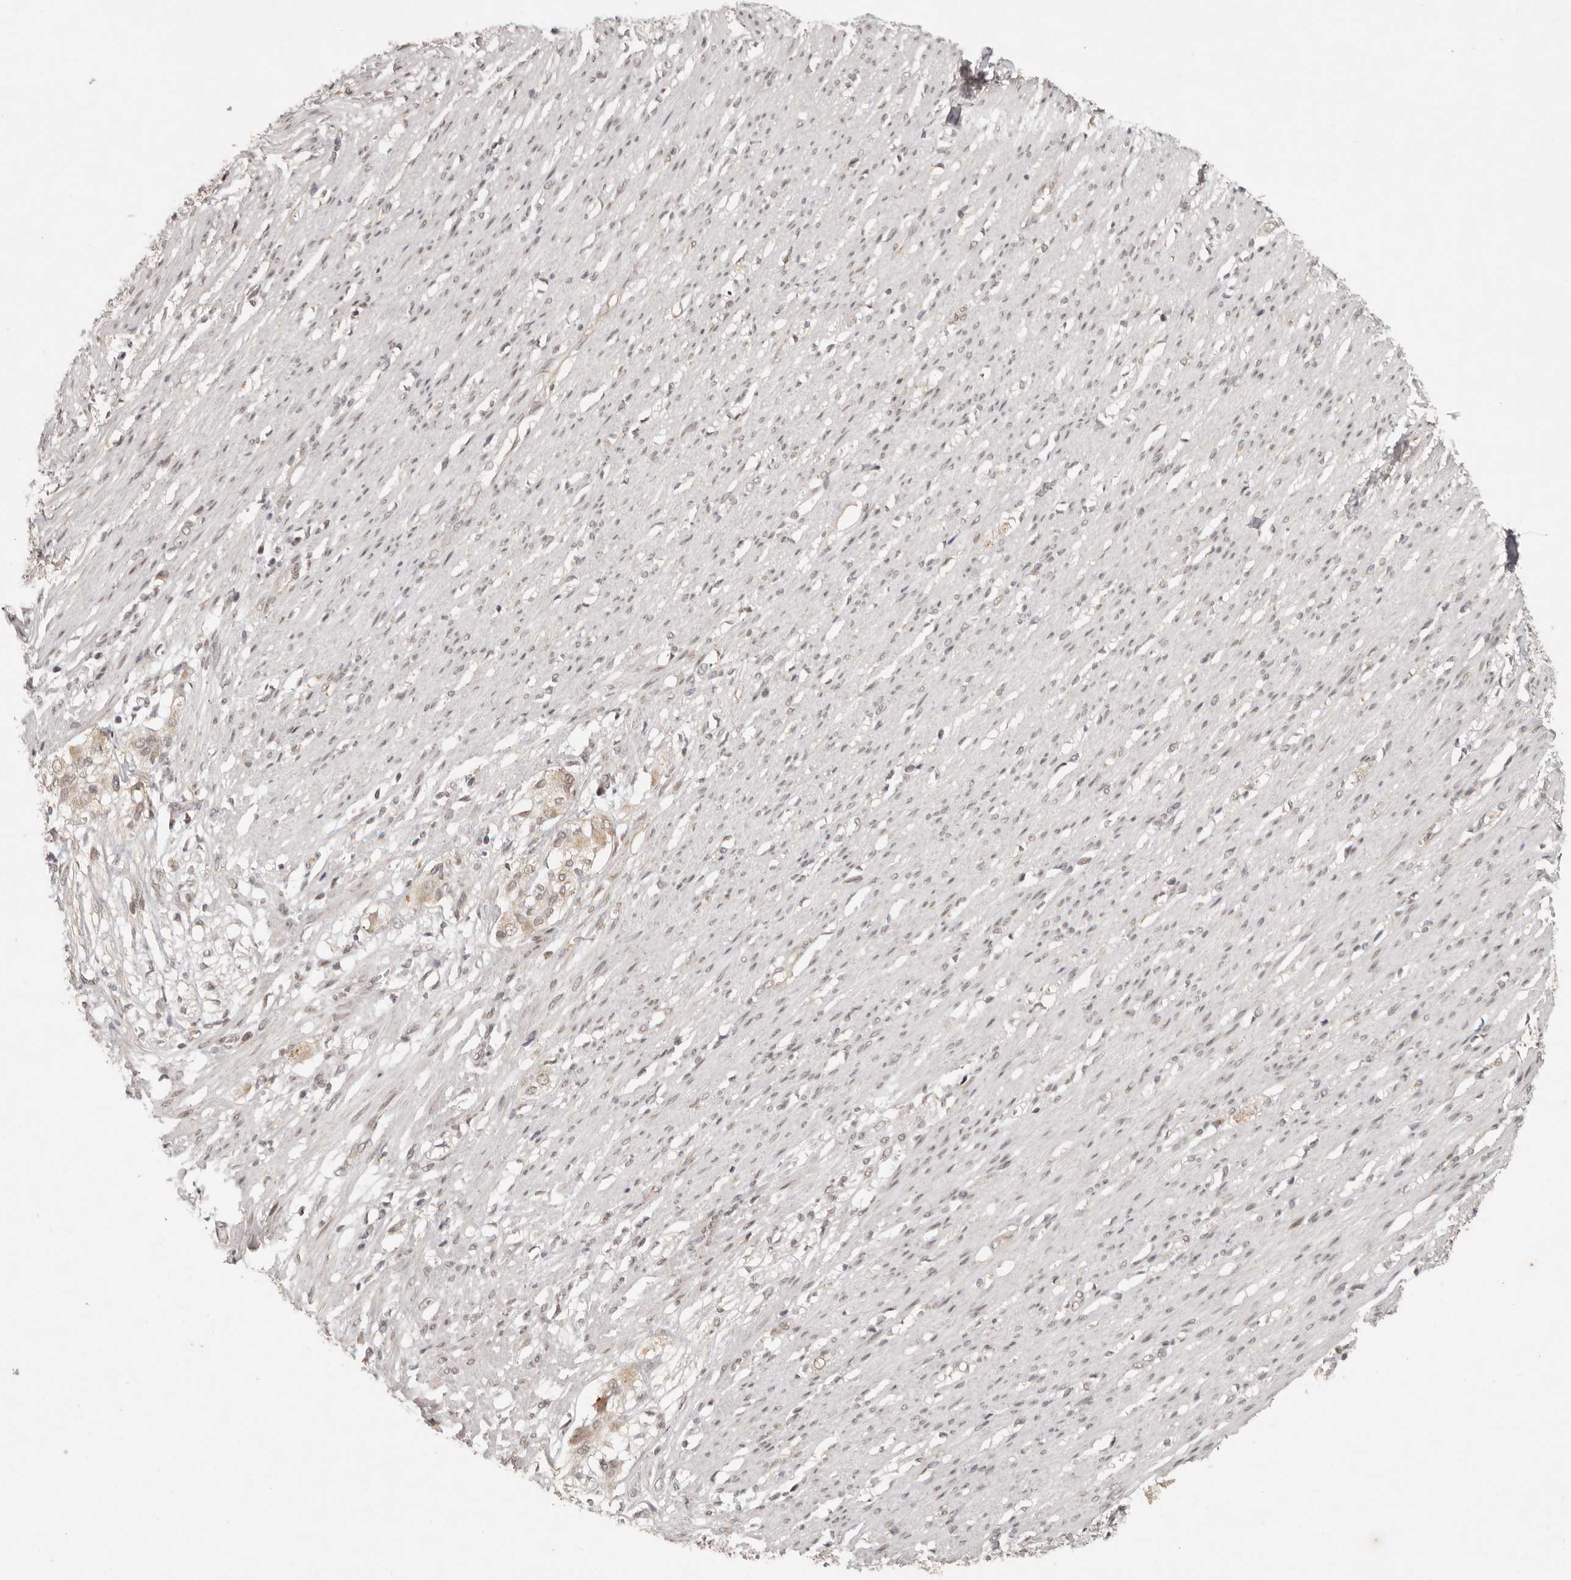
{"staining": {"intensity": "weak", "quantity": ">75%", "location": "nuclear"}, "tissue": "smooth muscle", "cell_type": "Smooth muscle cells", "image_type": "normal", "snomed": [{"axis": "morphology", "description": "Normal tissue, NOS"}, {"axis": "morphology", "description": "Adenocarcinoma, NOS"}, {"axis": "topography", "description": "Colon"}, {"axis": "topography", "description": "Peripheral nerve tissue"}], "caption": "Protein staining of unremarkable smooth muscle displays weak nuclear expression in approximately >75% of smooth muscle cells.", "gene": "LRRC75A", "patient": {"sex": "male", "age": 14}}